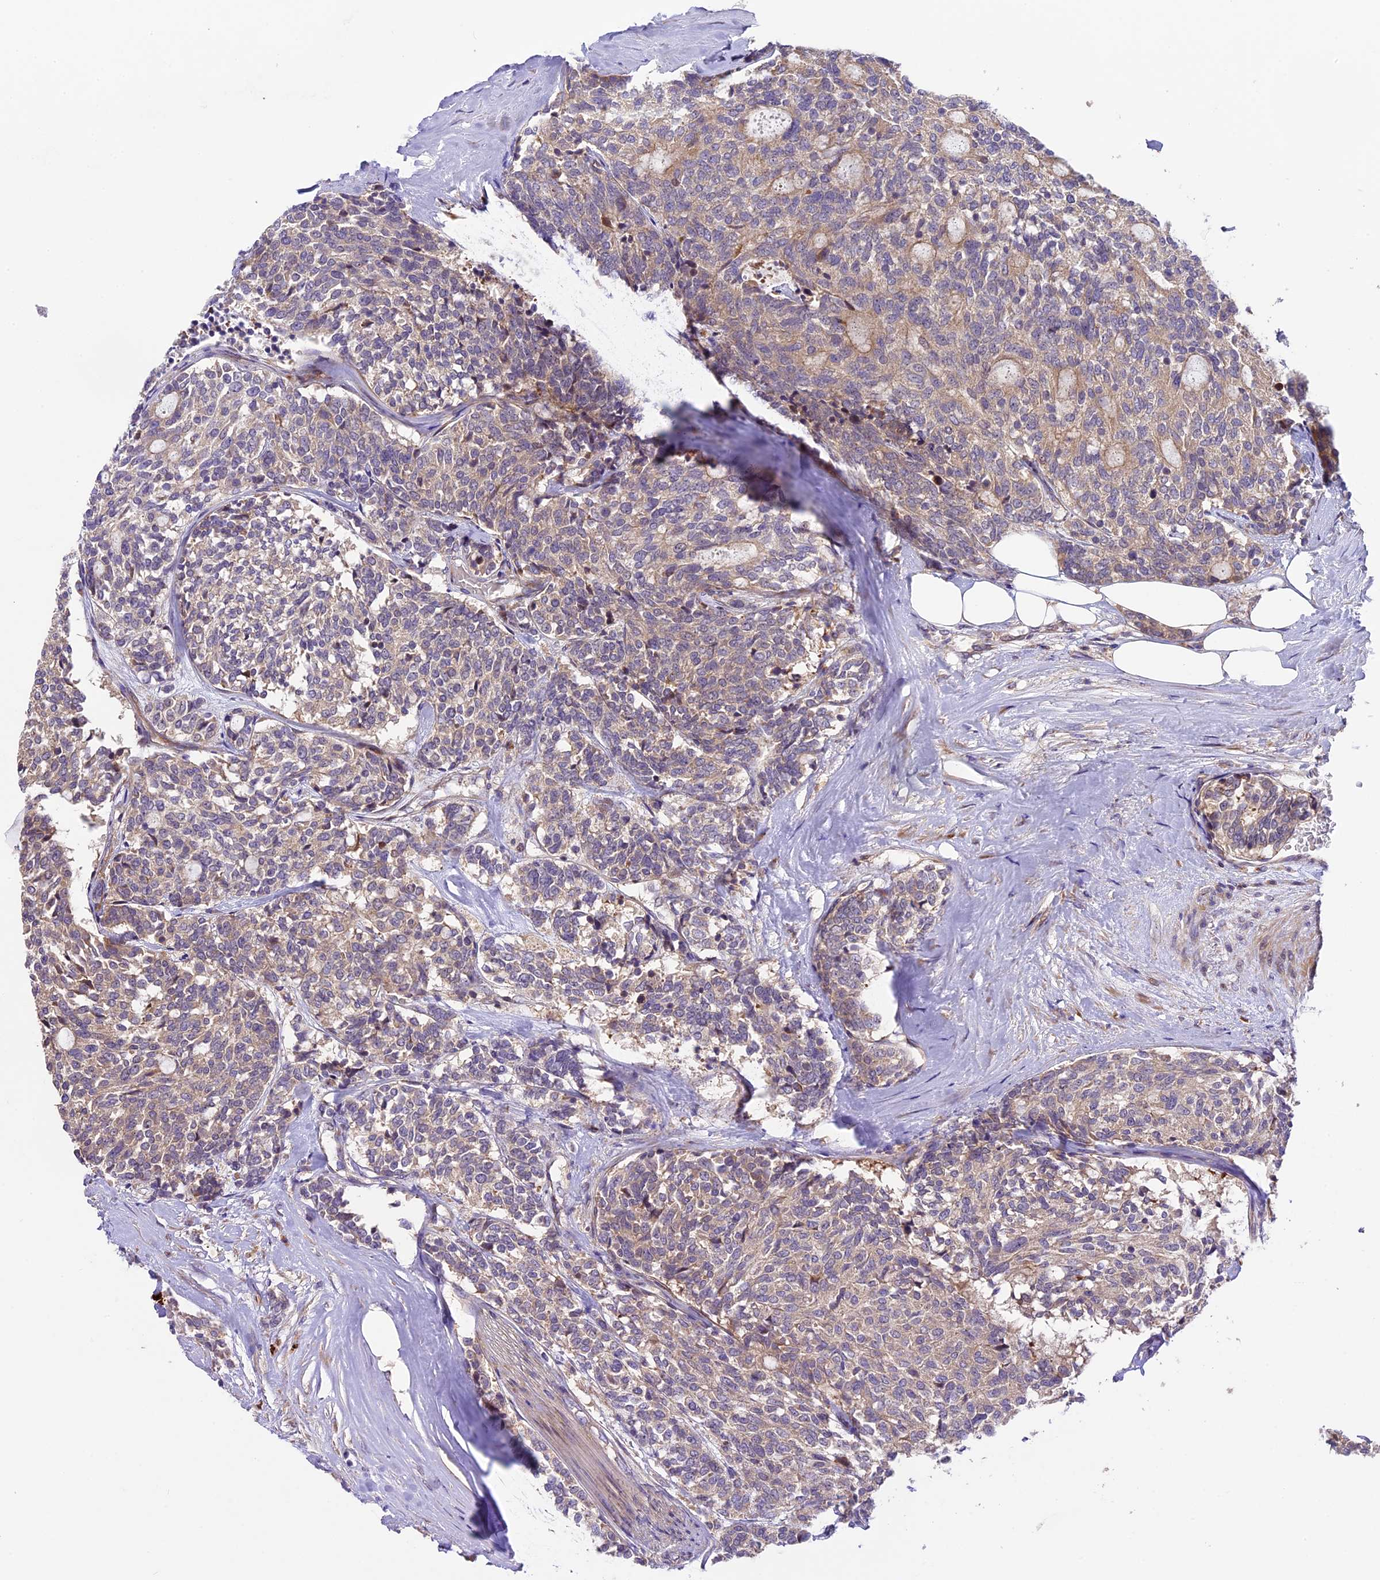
{"staining": {"intensity": "weak", "quantity": "25%-75%", "location": "cytoplasmic/membranous"}, "tissue": "carcinoid", "cell_type": "Tumor cells", "image_type": "cancer", "snomed": [{"axis": "morphology", "description": "Carcinoid, malignant, NOS"}, {"axis": "topography", "description": "Pancreas"}], "caption": "About 25%-75% of tumor cells in malignant carcinoid show weak cytoplasmic/membranous protein positivity as visualized by brown immunohistochemical staining.", "gene": "SPIRE1", "patient": {"sex": "female", "age": 54}}